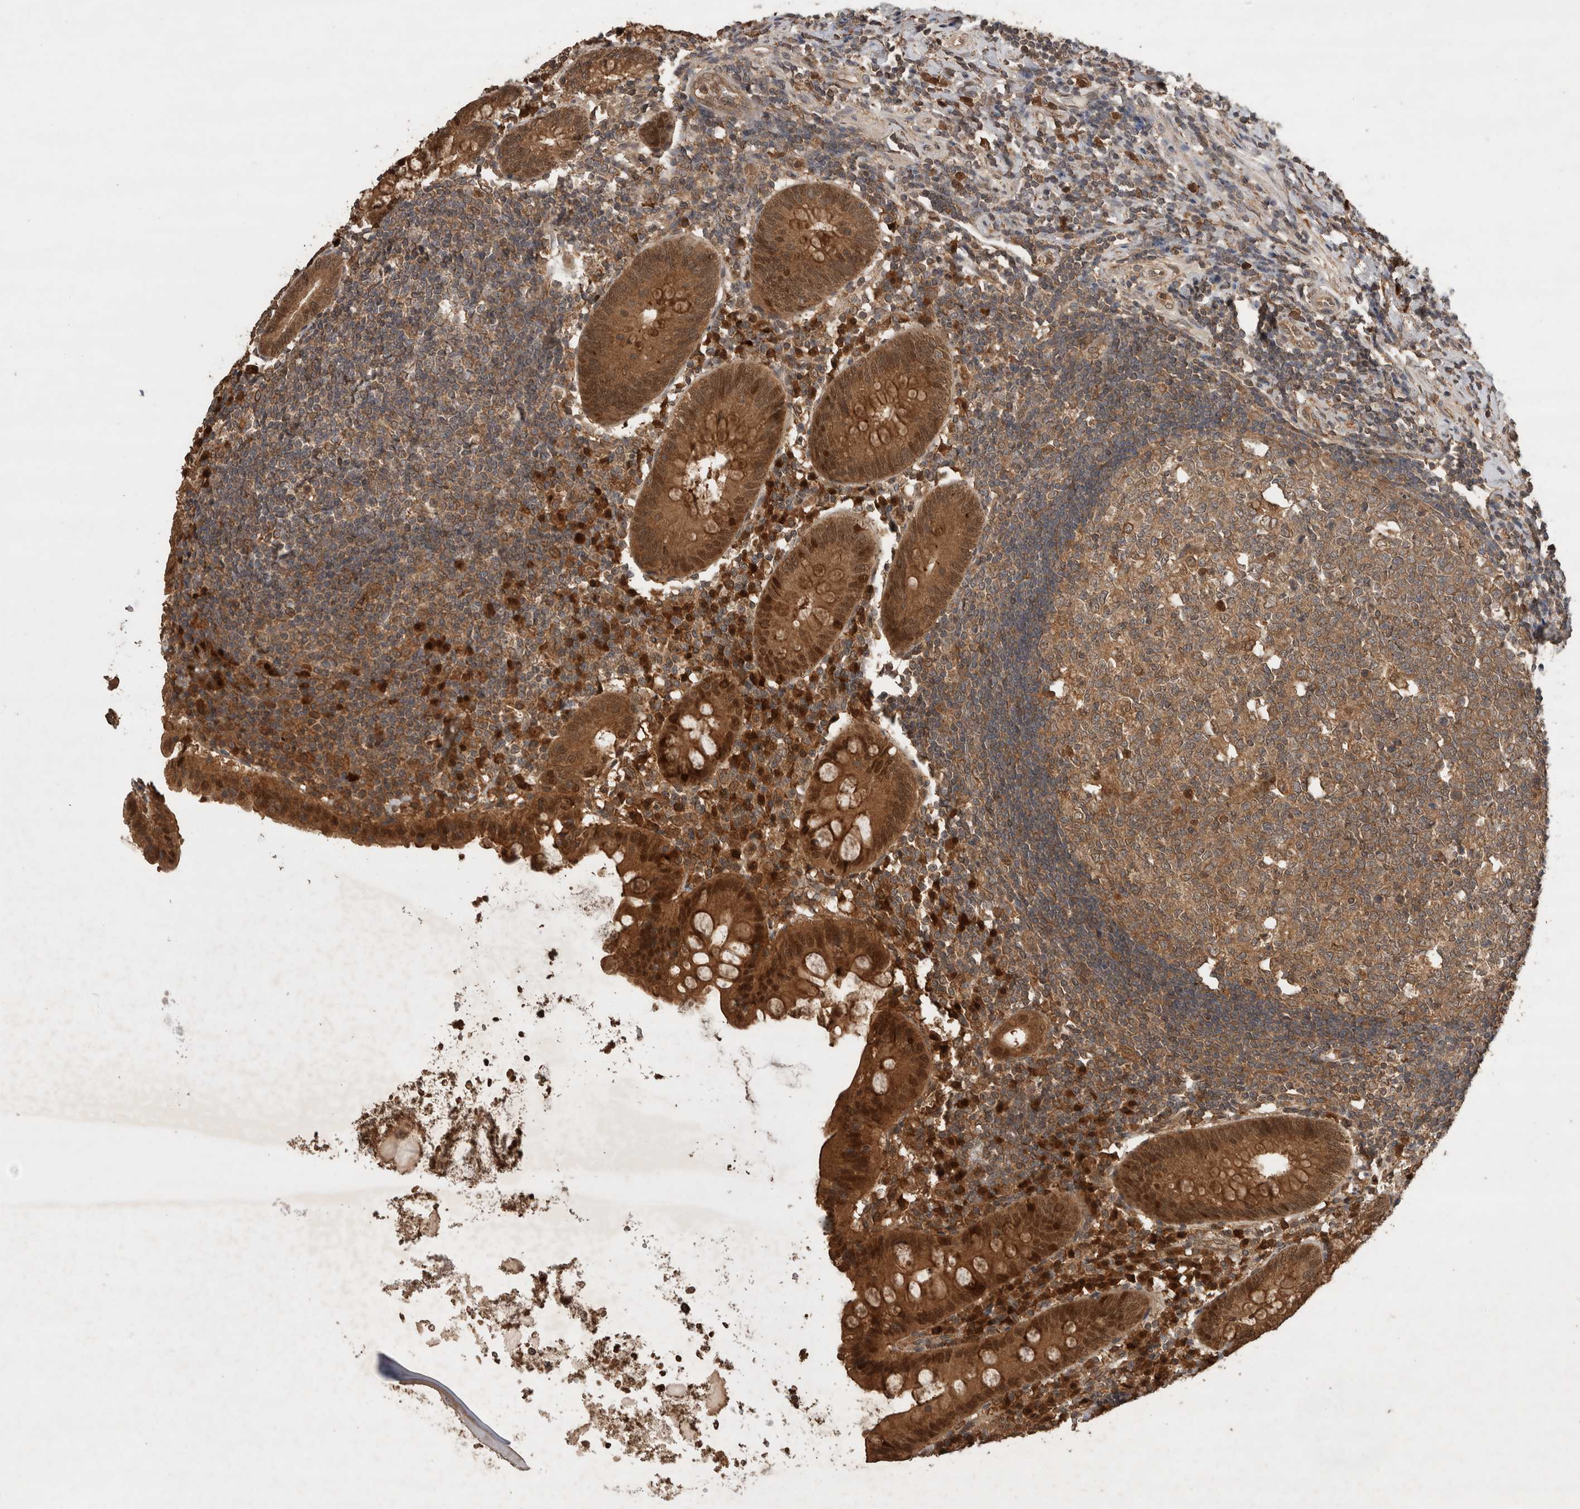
{"staining": {"intensity": "strong", "quantity": ">75%", "location": "cytoplasmic/membranous,nuclear"}, "tissue": "appendix", "cell_type": "Glandular cells", "image_type": "normal", "snomed": [{"axis": "morphology", "description": "Normal tissue, NOS"}, {"axis": "topography", "description": "Appendix"}], "caption": "This image reveals unremarkable appendix stained with immunohistochemistry (IHC) to label a protein in brown. The cytoplasmic/membranous,nuclear of glandular cells show strong positivity for the protein. Nuclei are counter-stained blue.", "gene": "OTUD7B", "patient": {"sex": "female", "age": 54}}